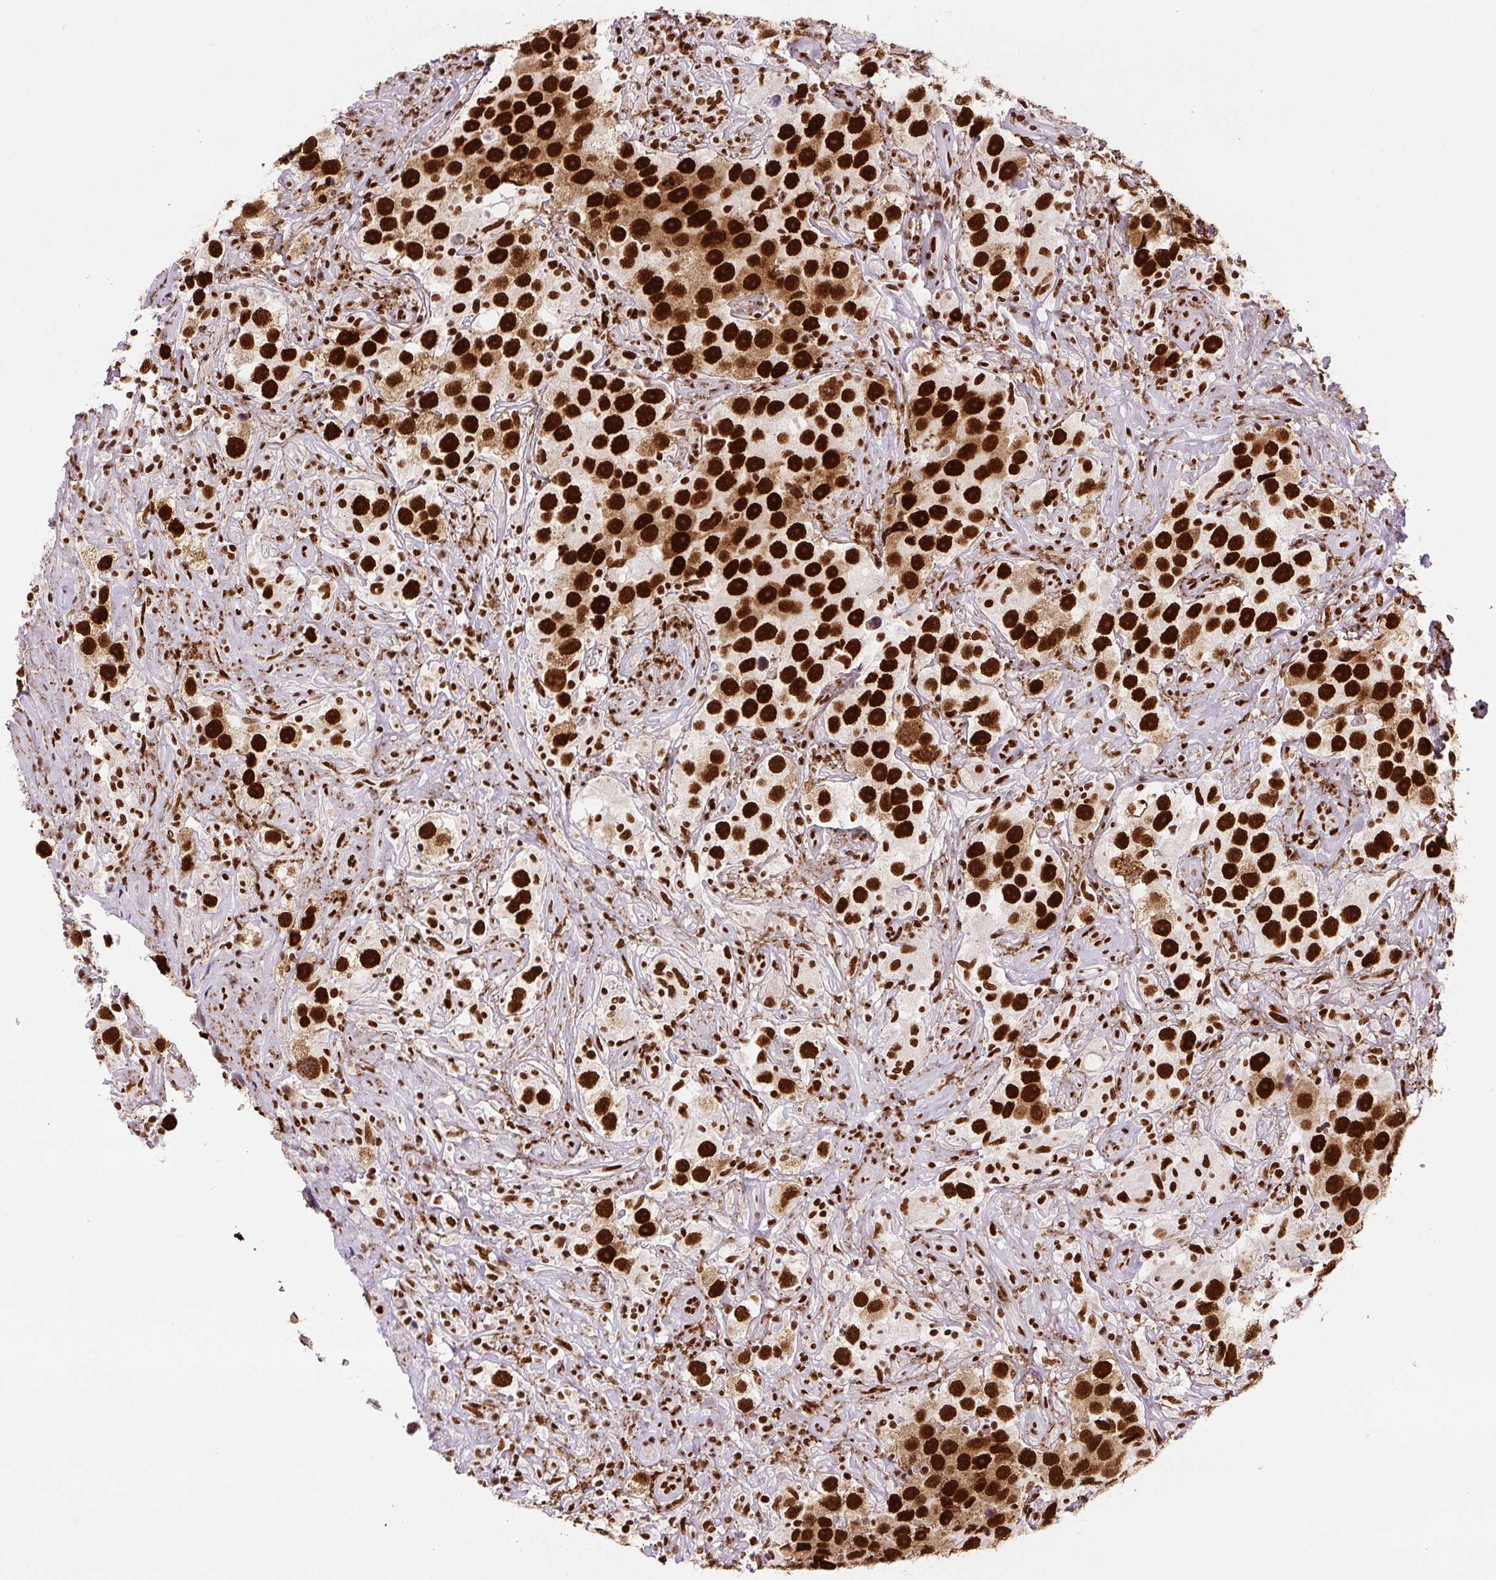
{"staining": {"intensity": "strong", "quantity": ">75%", "location": "nuclear"}, "tissue": "testis cancer", "cell_type": "Tumor cells", "image_type": "cancer", "snomed": [{"axis": "morphology", "description": "Seminoma, NOS"}, {"axis": "topography", "description": "Testis"}], "caption": "This image demonstrates immunohistochemistry staining of human testis seminoma, with high strong nuclear positivity in approximately >75% of tumor cells.", "gene": "FUS", "patient": {"sex": "male", "age": 49}}